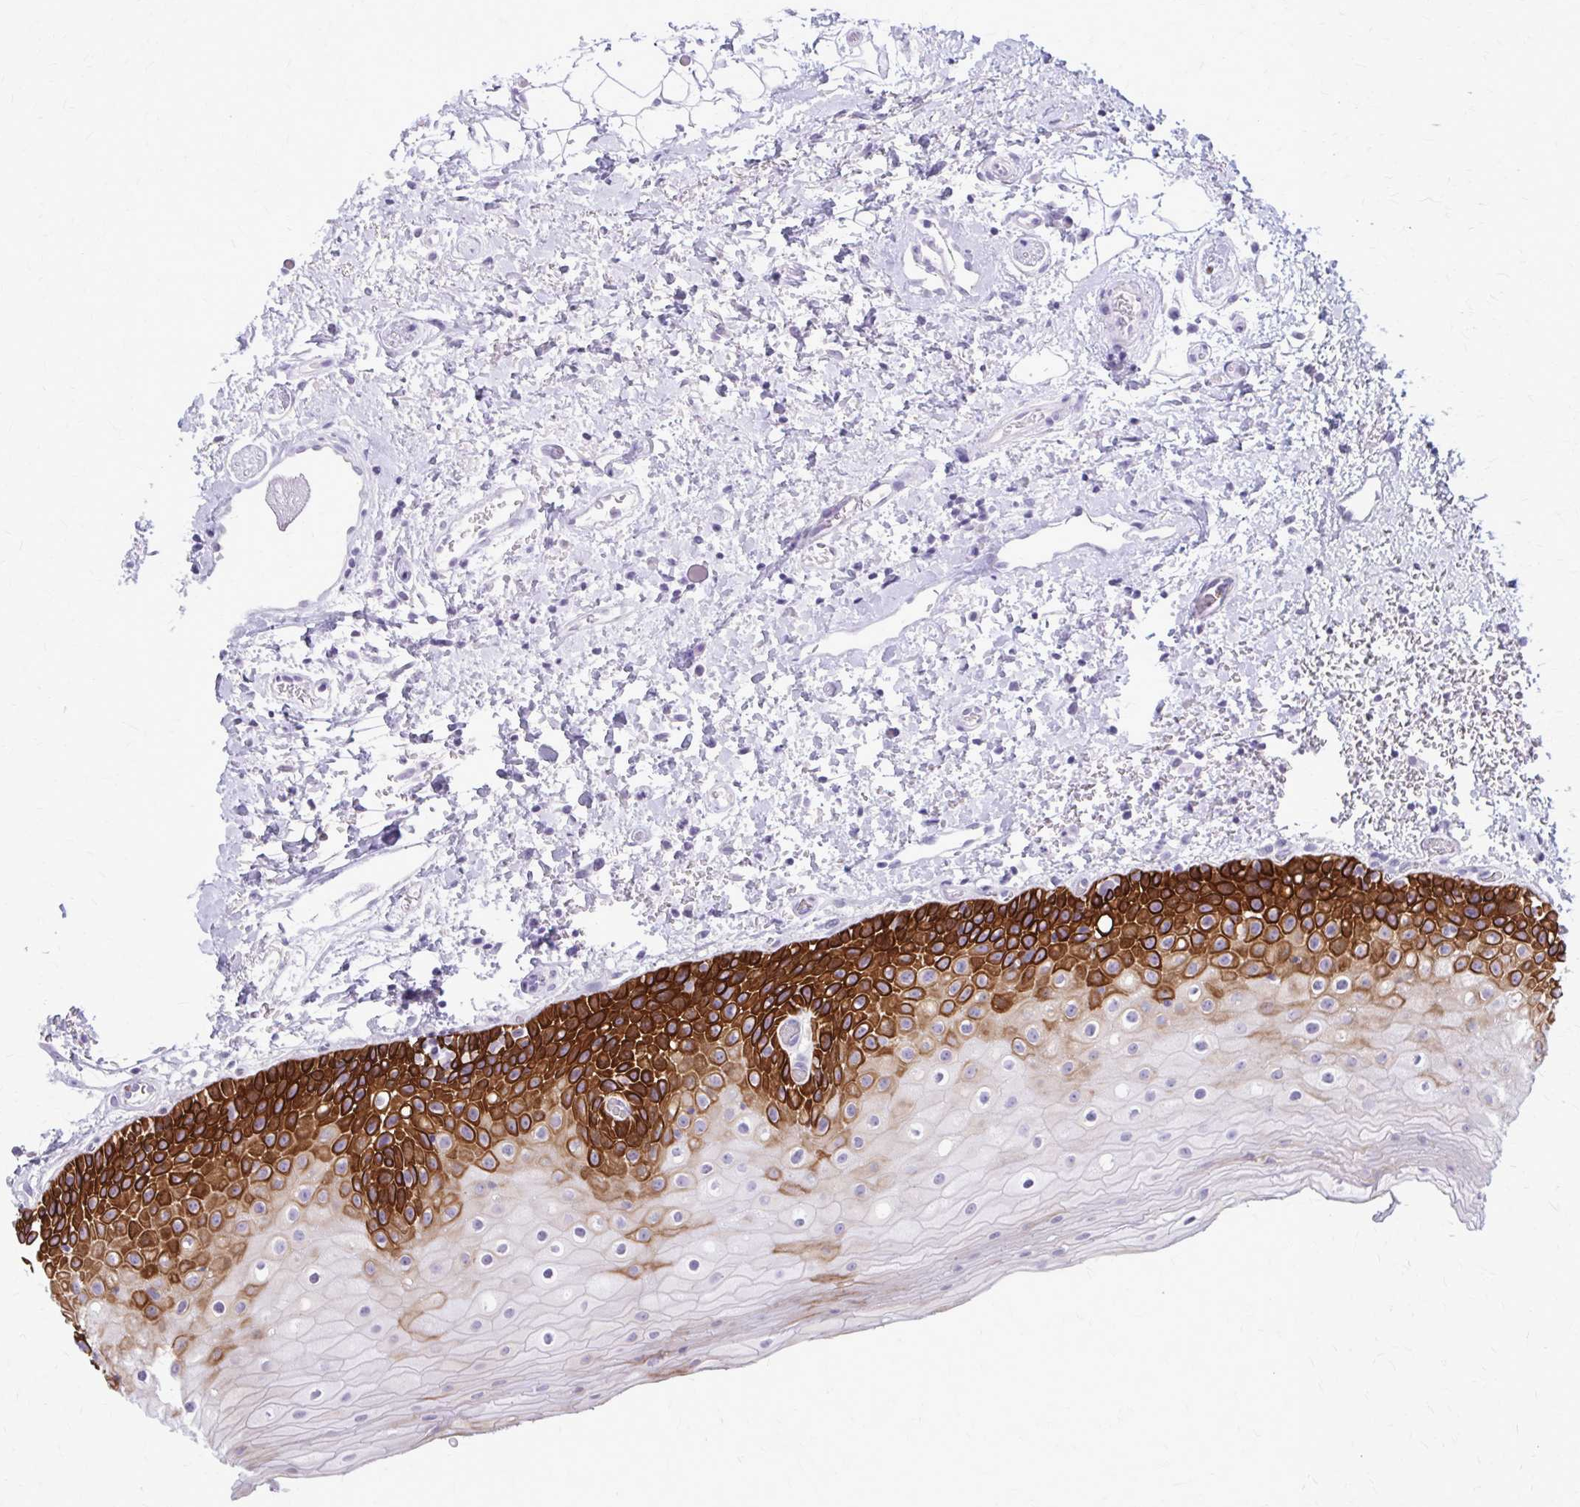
{"staining": {"intensity": "strong", "quantity": "25%-75%", "location": "cytoplasmic/membranous"}, "tissue": "oral mucosa", "cell_type": "Squamous epithelial cells", "image_type": "normal", "snomed": [{"axis": "morphology", "description": "Normal tissue, NOS"}, {"axis": "topography", "description": "Oral tissue"}], "caption": "Immunohistochemistry (IHC) of unremarkable oral mucosa shows high levels of strong cytoplasmic/membranous positivity in about 25%-75% of squamous epithelial cells. The staining was performed using DAB (3,3'-diaminobenzidine), with brown indicating positive protein expression. Nuclei are stained blue with hematoxylin.", "gene": "KRT5", "patient": {"sex": "female", "age": 82}}